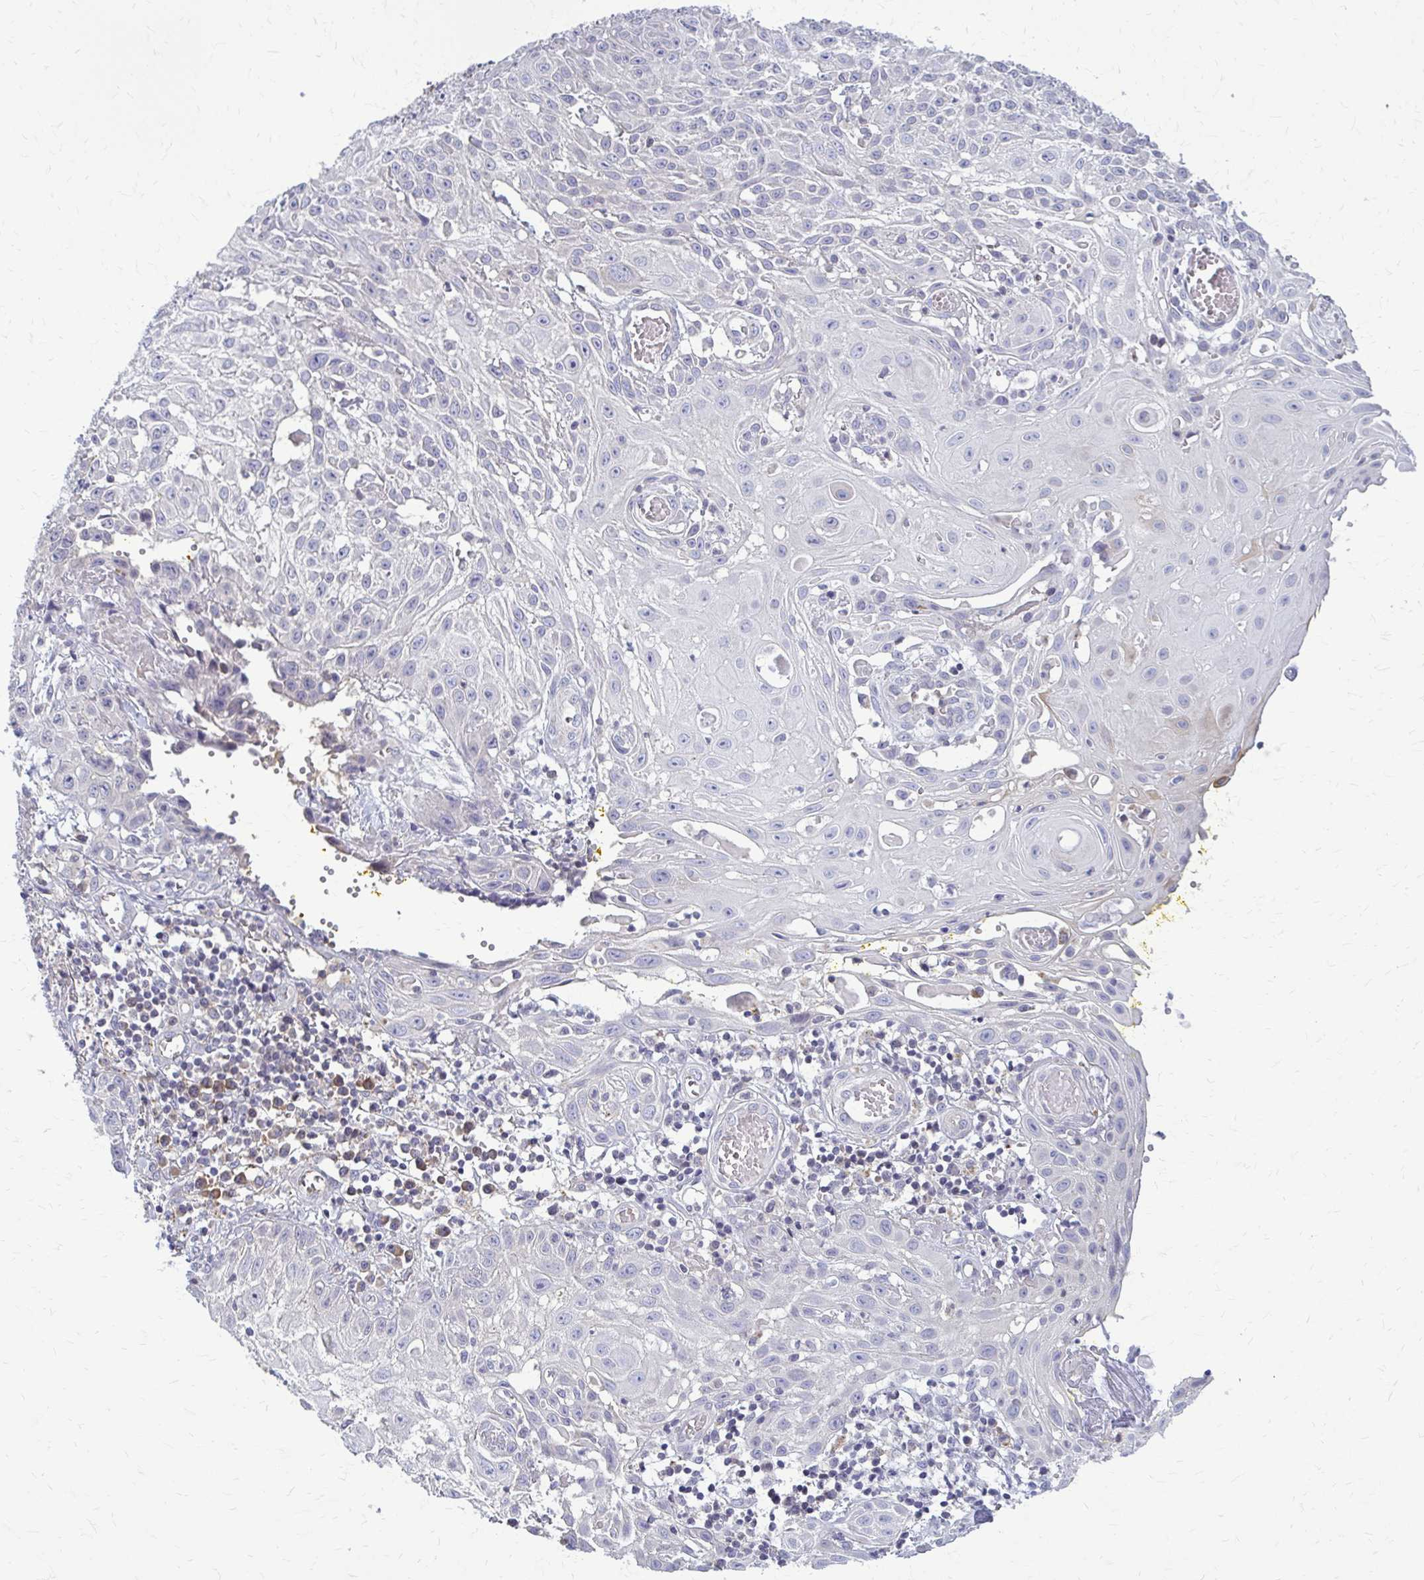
{"staining": {"intensity": "negative", "quantity": "none", "location": "none"}, "tissue": "skin cancer", "cell_type": "Tumor cells", "image_type": "cancer", "snomed": [{"axis": "morphology", "description": "Squamous cell carcinoma, NOS"}, {"axis": "topography", "description": "Skin"}, {"axis": "topography", "description": "Vulva"}], "caption": "Human skin cancer (squamous cell carcinoma) stained for a protein using IHC demonstrates no staining in tumor cells.", "gene": "MCRIP2", "patient": {"sex": "female", "age": 71}}